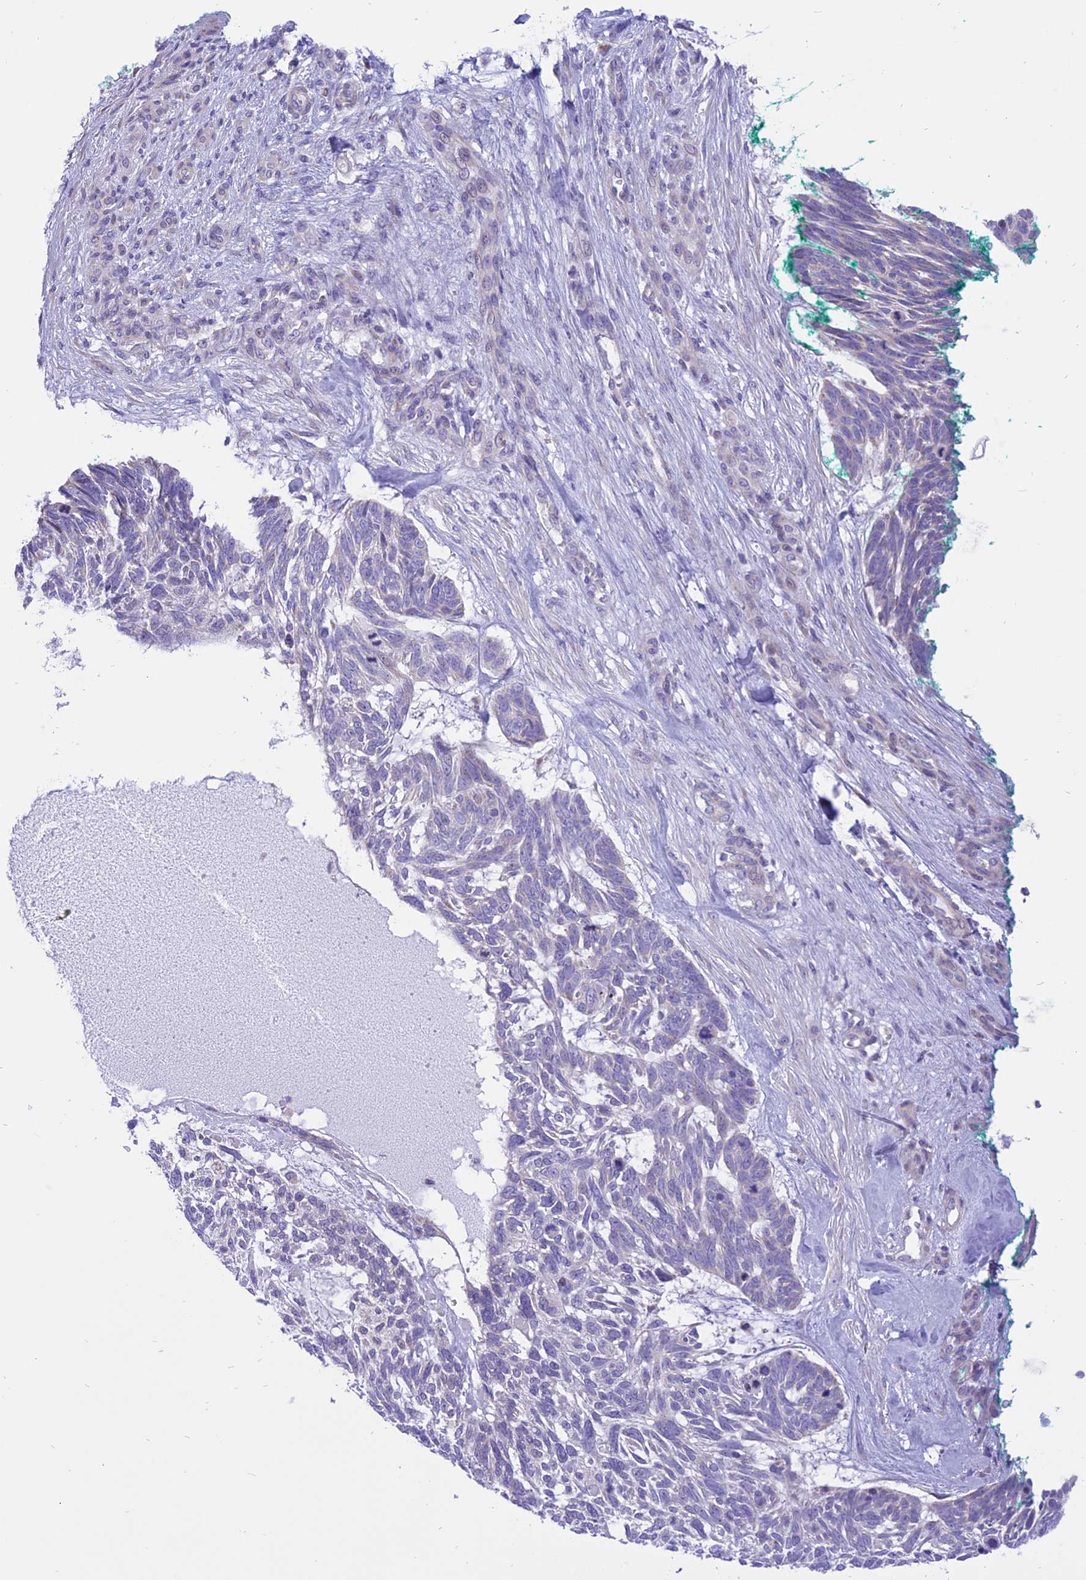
{"staining": {"intensity": "negative", "quantity": "none", "location": "none"}, "tissue": "skin cancer", "cell_type": "Tumor cells", "image_type": "cancer", "snomed": [{"axis": "morphology", "description": "Basal cell carcinoma"}, {"axis": "topography", "description": "Skin"}], "caption": "IHC of human skin cancer (basal cell carcinoma) shows no staining in tumor cells.", "gene": "ARMCX6", "patient": {"sex": "male", "age": 88}}